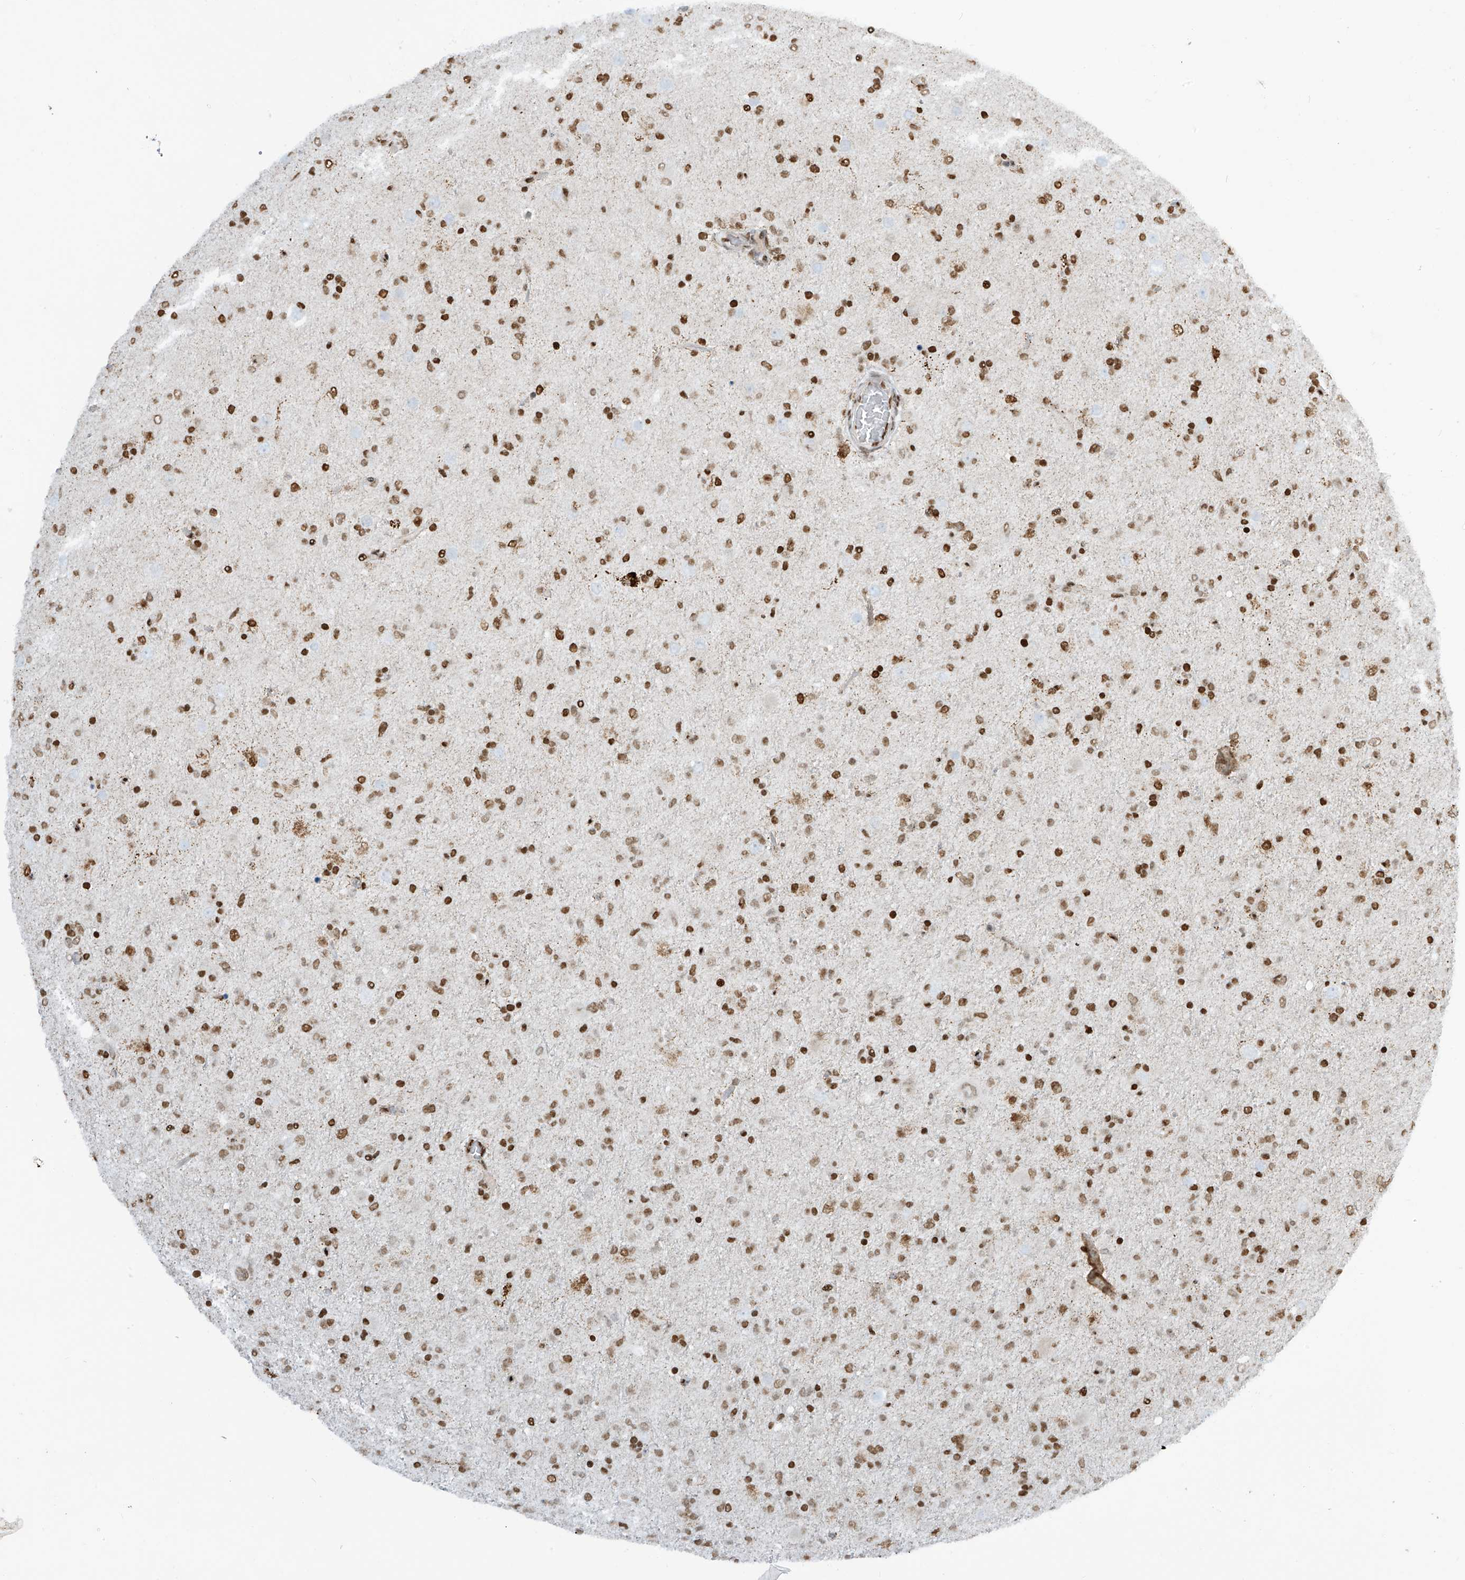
{"staining": {"intensity": "moderate", "quantity": ">75%", "location": "nuclear"}, "tissue": "glioma", "cell_type": "Tumor cells", "image_type": "cancer", "snomed": [{"axis": "morphology", "description": "Glioma, malignant, Low grade"}, {"axis": "topography", "description": "Brain"}], "caption": "Immunohistochemical staining of human glioma reveals medium levels of moderate nuclear protein positivity in approximately >75% of tumor cells.", "gene": "PM20D2", "patient": {"sex": "male", "age": 65}}